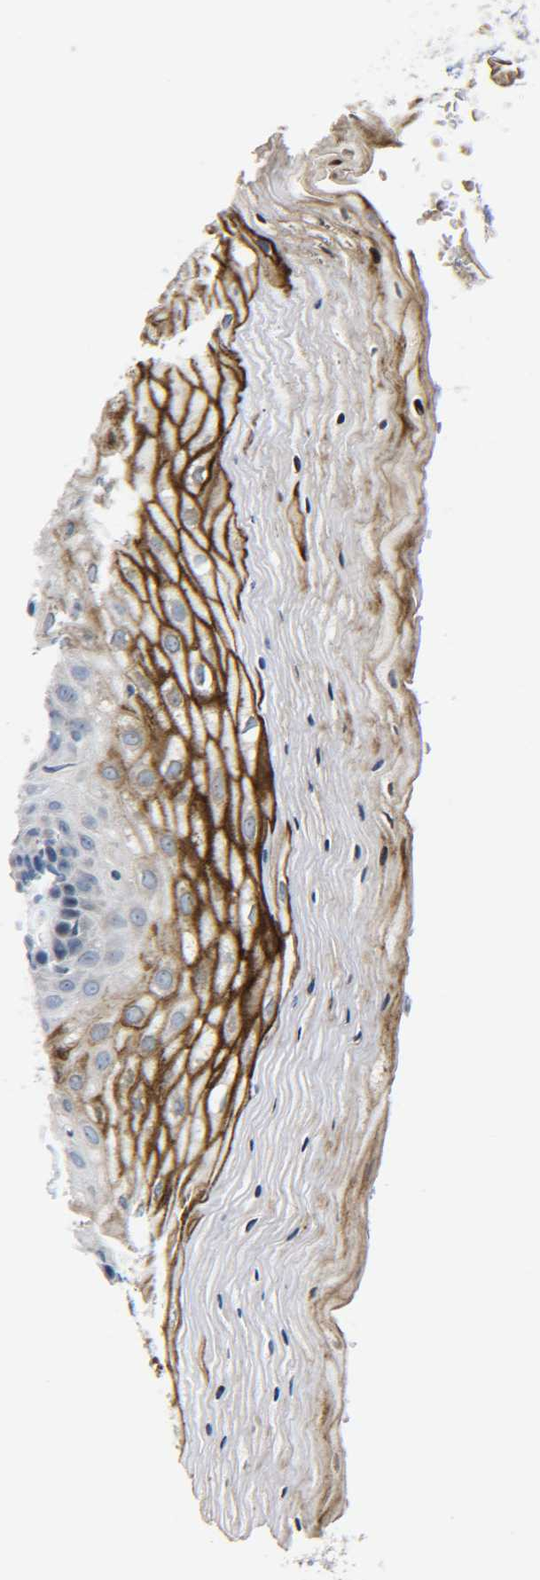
{"staining": {"intensity": "moderate", "quantity": "25%-75%", "location": "cytoplasmic/membranous"}, "tissue": "cervix", "cell_type": "Glandular cells", "image_type": "normal", "snomed": [{"axis": "morphology", "description": "Normal tissue, NOS"}, {"axis": "topography", "description": "Cervix"}], "caption": "High-magnification brightfield microscopy of unremarkable cervix stained with DAB (3,3'-diaminobenzidine) (brown) and counterstained with hematoxylin (blue). glandular cells exhibit moderate cytoplasmic/membranous expression is identified in about25%-75% of cells. The staining was performed using DAB, with brown indicating positive protein expression. Nuclei are stained blue with hematoxylin.", "gene": "CMTM1", "patient": {"sex": "female", "age": 55}}